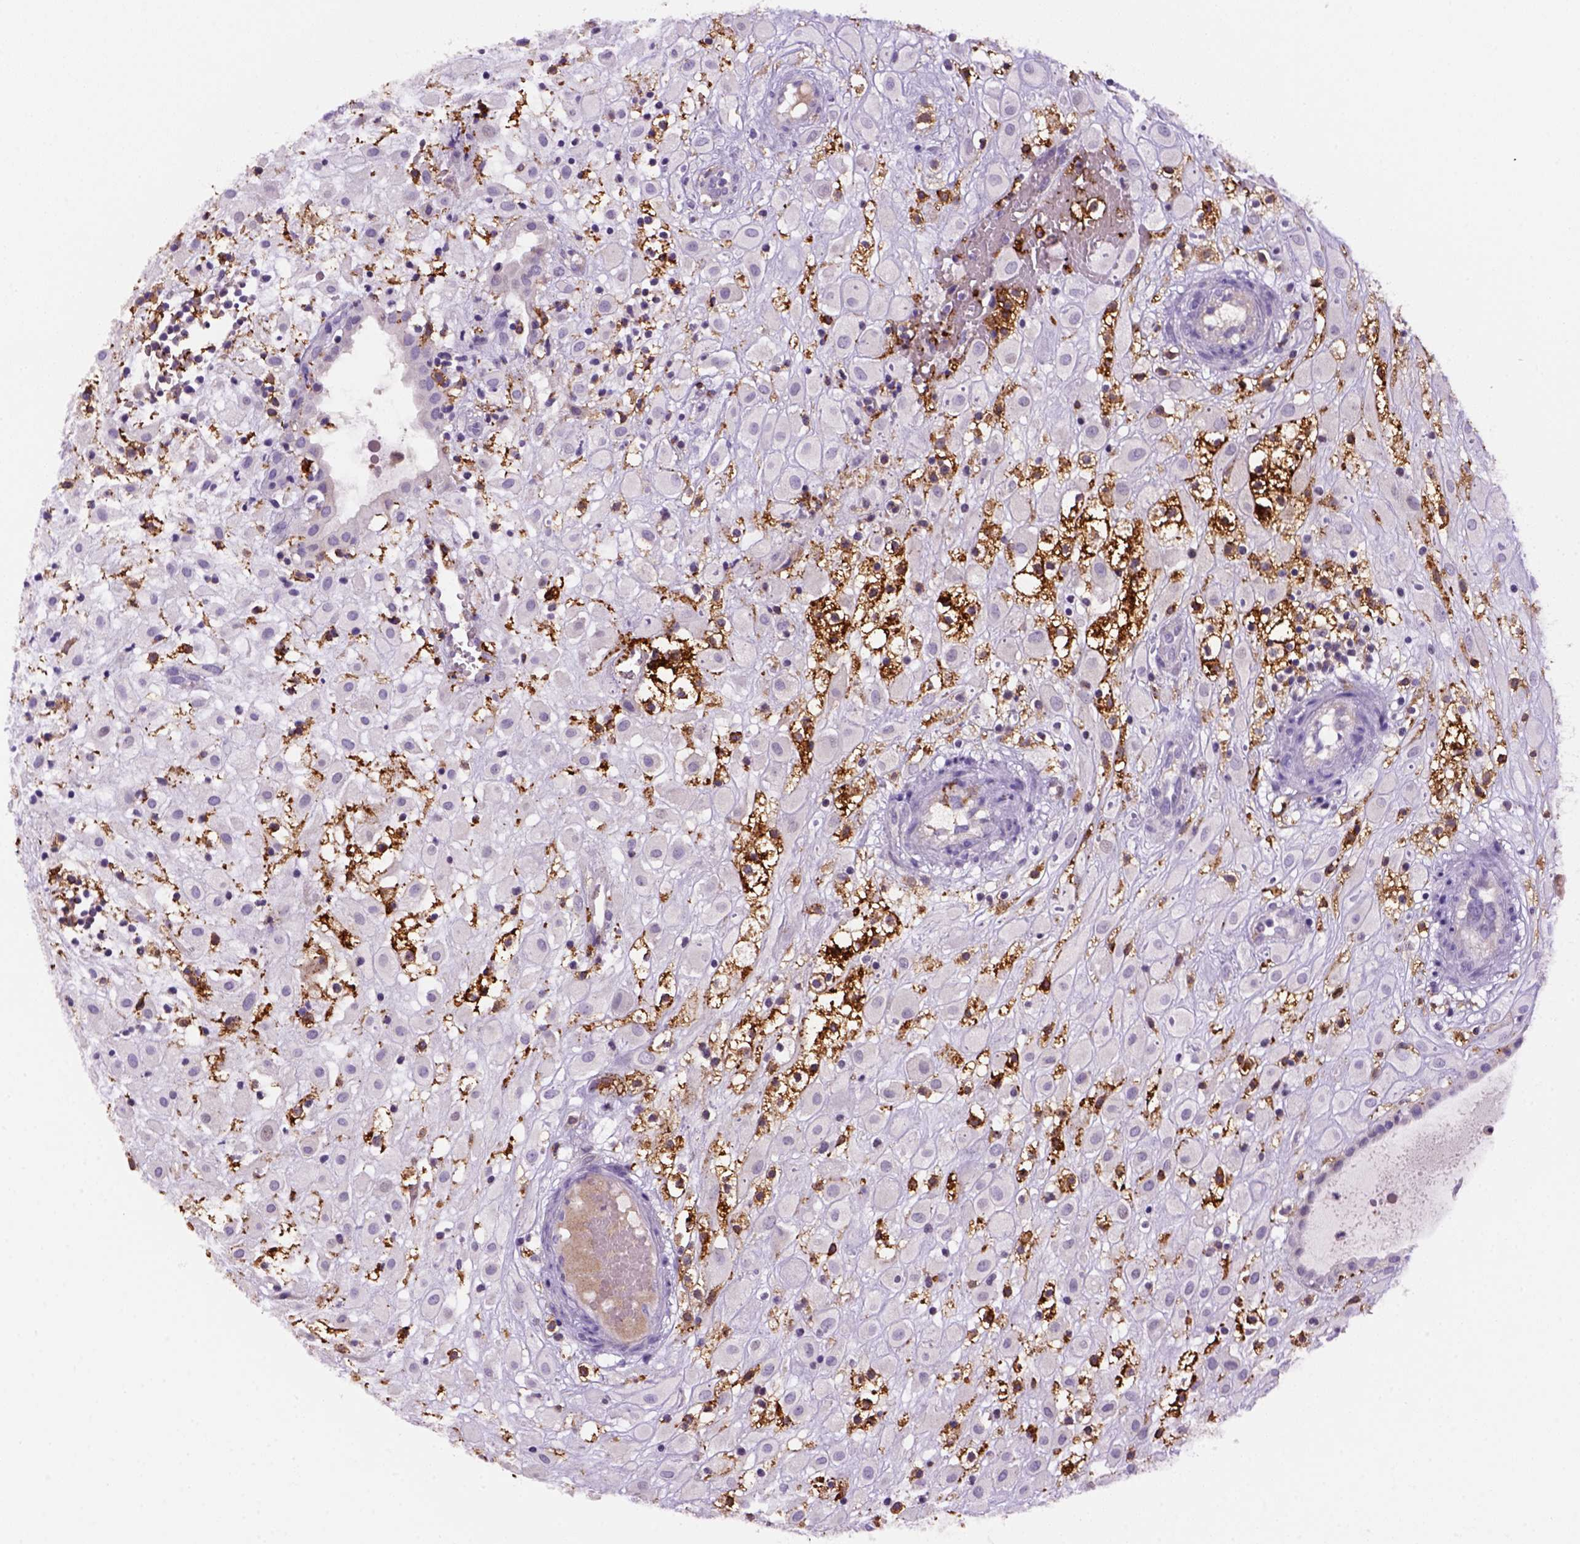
{"staining": {"intensity": "negative", "quantity": "none", "location": "none"}, "tissue": "placenta", "cell_type": "Decidual cells", "image_type": "normal", "snomed": [{"axis": "morphology", "description": "Normal tissue, NOS"}, {"axis": "topography", "description": "Placenta"}], "caption": "The micrograph demonstrates no significant positivity in decidual cells of placenta. (Brightfield microscopy of DAB IHC at high magnification).", "gene": "CD14", "patient": {"sex": "female", "age": 24}}